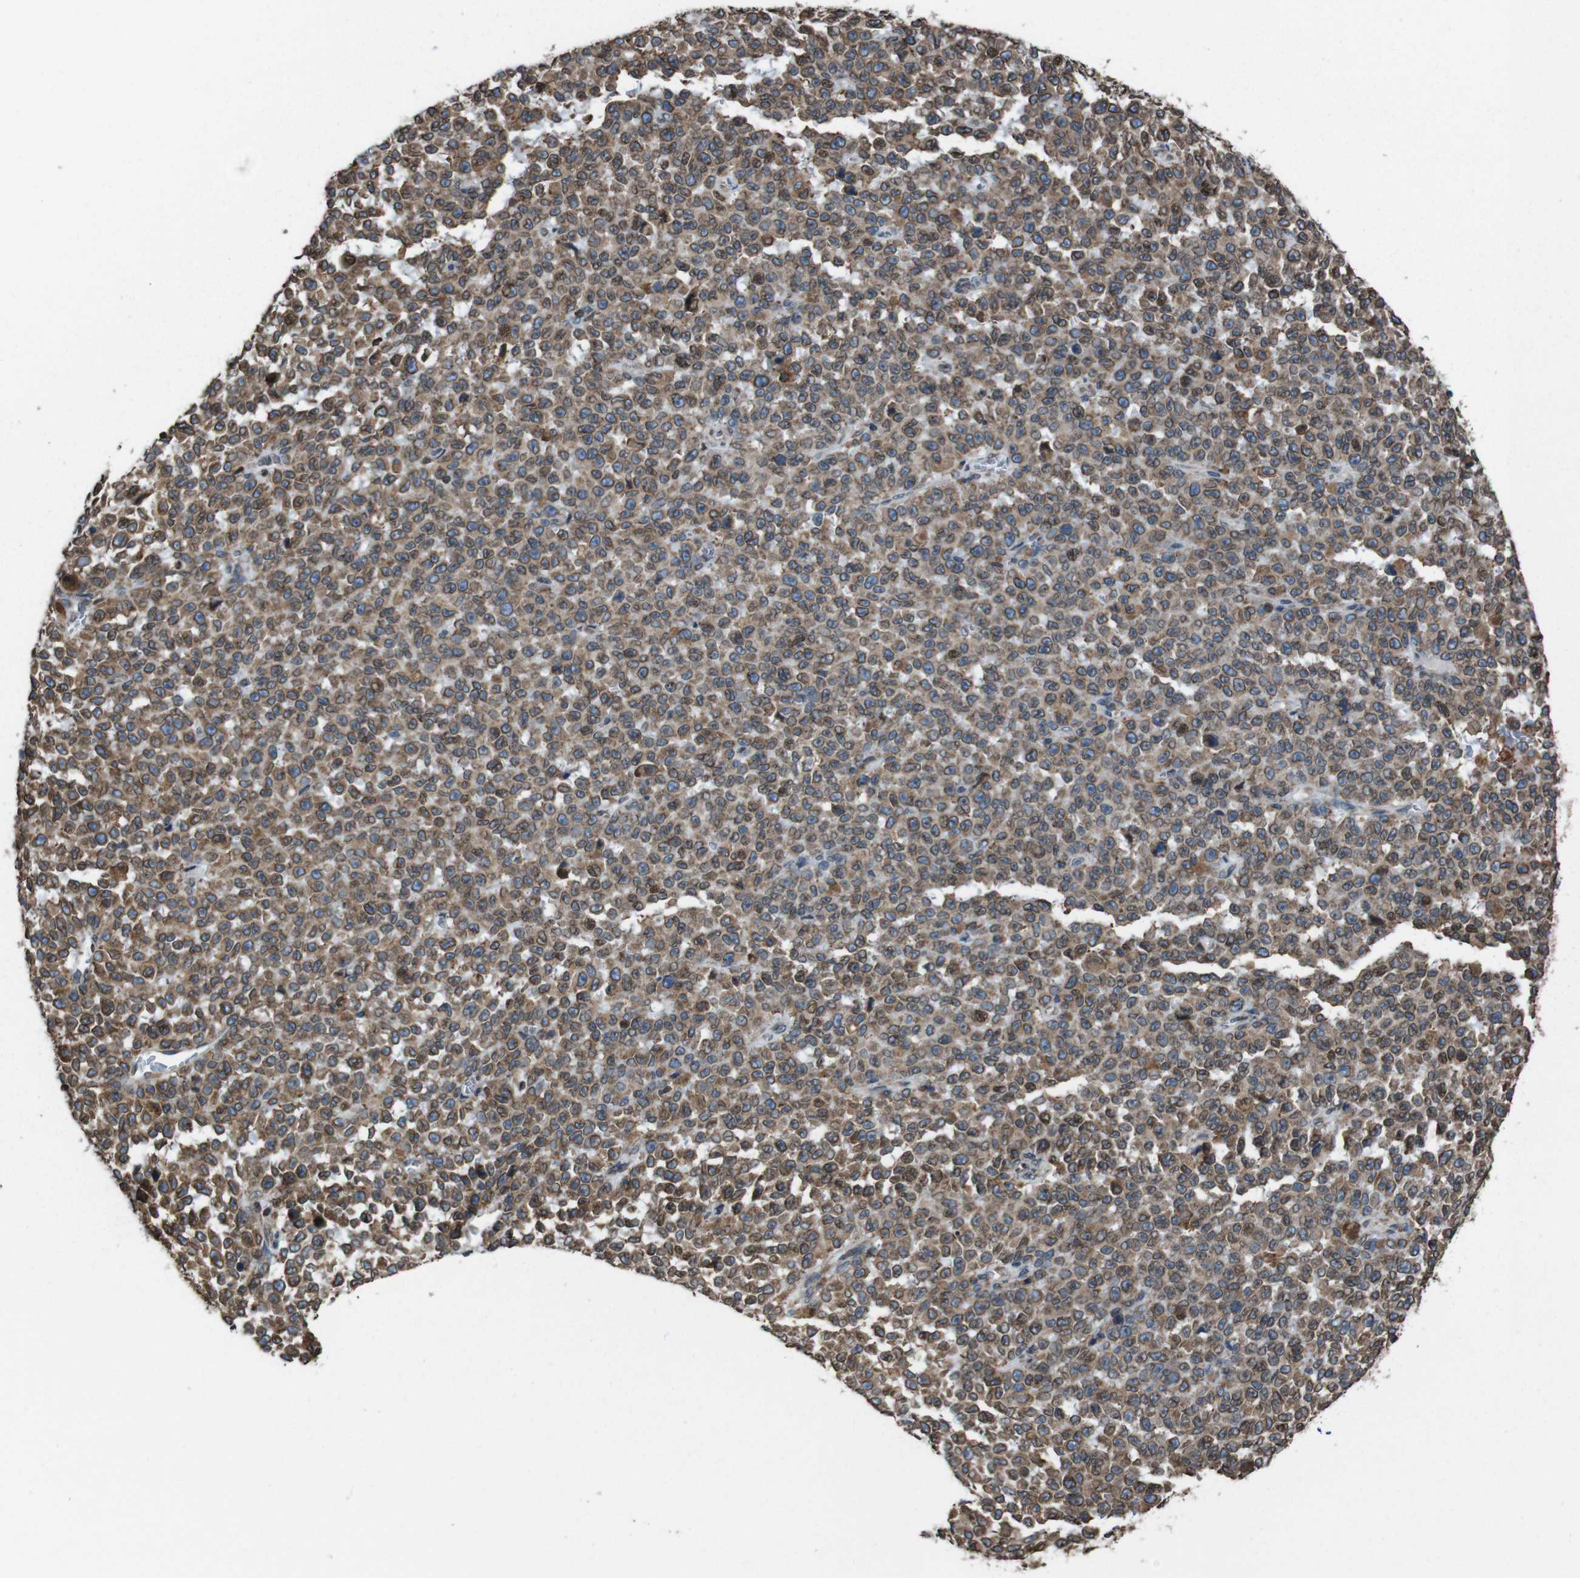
{"staining": {"intensity": "moderate", "quantity": ">75%", "location": "cytoplasmic/membranous"}, "tissue": "melanoma", "cell_type": "Tumor cells", "image_type": "cancer", "snomed": [{"axis": "morphology", "description": "Malignant melanoma, NOS"}, {"axis": "topography", "description": "Skin"}], "caption": "Immunohistochemical staining of human melanoma demonstrates medium levels of moderate cytoplasmic/membranous expression in about >75% of tumor cells. (DAB (3,3'-diaminobenzidine) = brown stain, brightfield microscopy at high magnification).", "gene": "APMAP", "patient": {"sex": "female", "age": 82}}